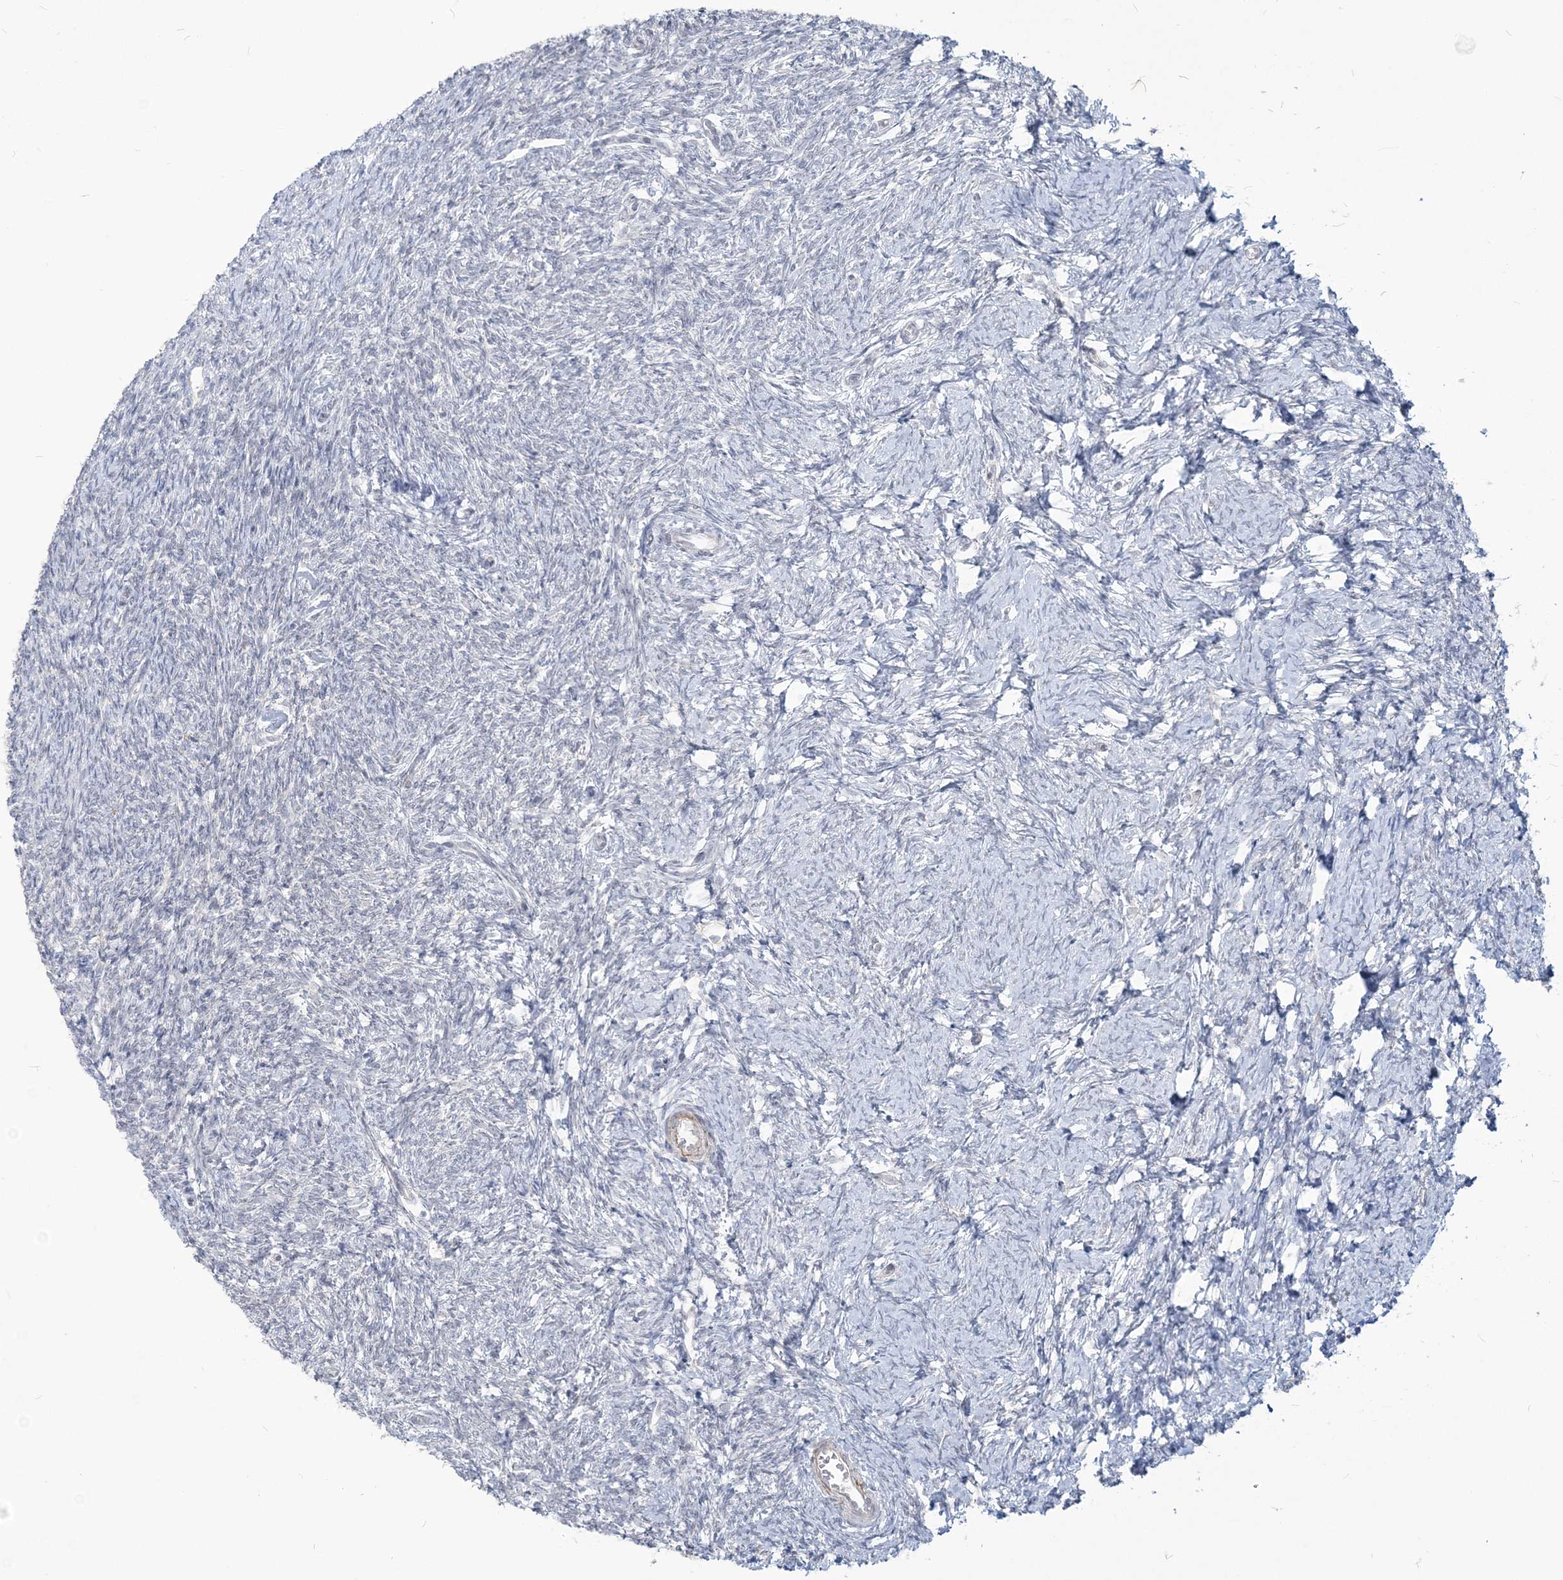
{"staining": {"intensity": "moderate", "quantity": ">75%", "location": "cytoplasmic/membranous"}, "tissue": "ovary", "cell_type": "Follicle cells", "image_type": "normal", "snomed": [{"axis": "morphology", "description": "Normal tissue, NOS"}, {"axis": "morphology", "description": "Cyst, NOS"}, {"axis": "topography", "description": "Ovary"}], "caption": "Follicle cells display medium levels of moderate cytoplasmic/membranous expression in about >75% of cells in benign human ovary.", "gene": "SDAD1", "patient": {"sex": "female", "age": 33}}